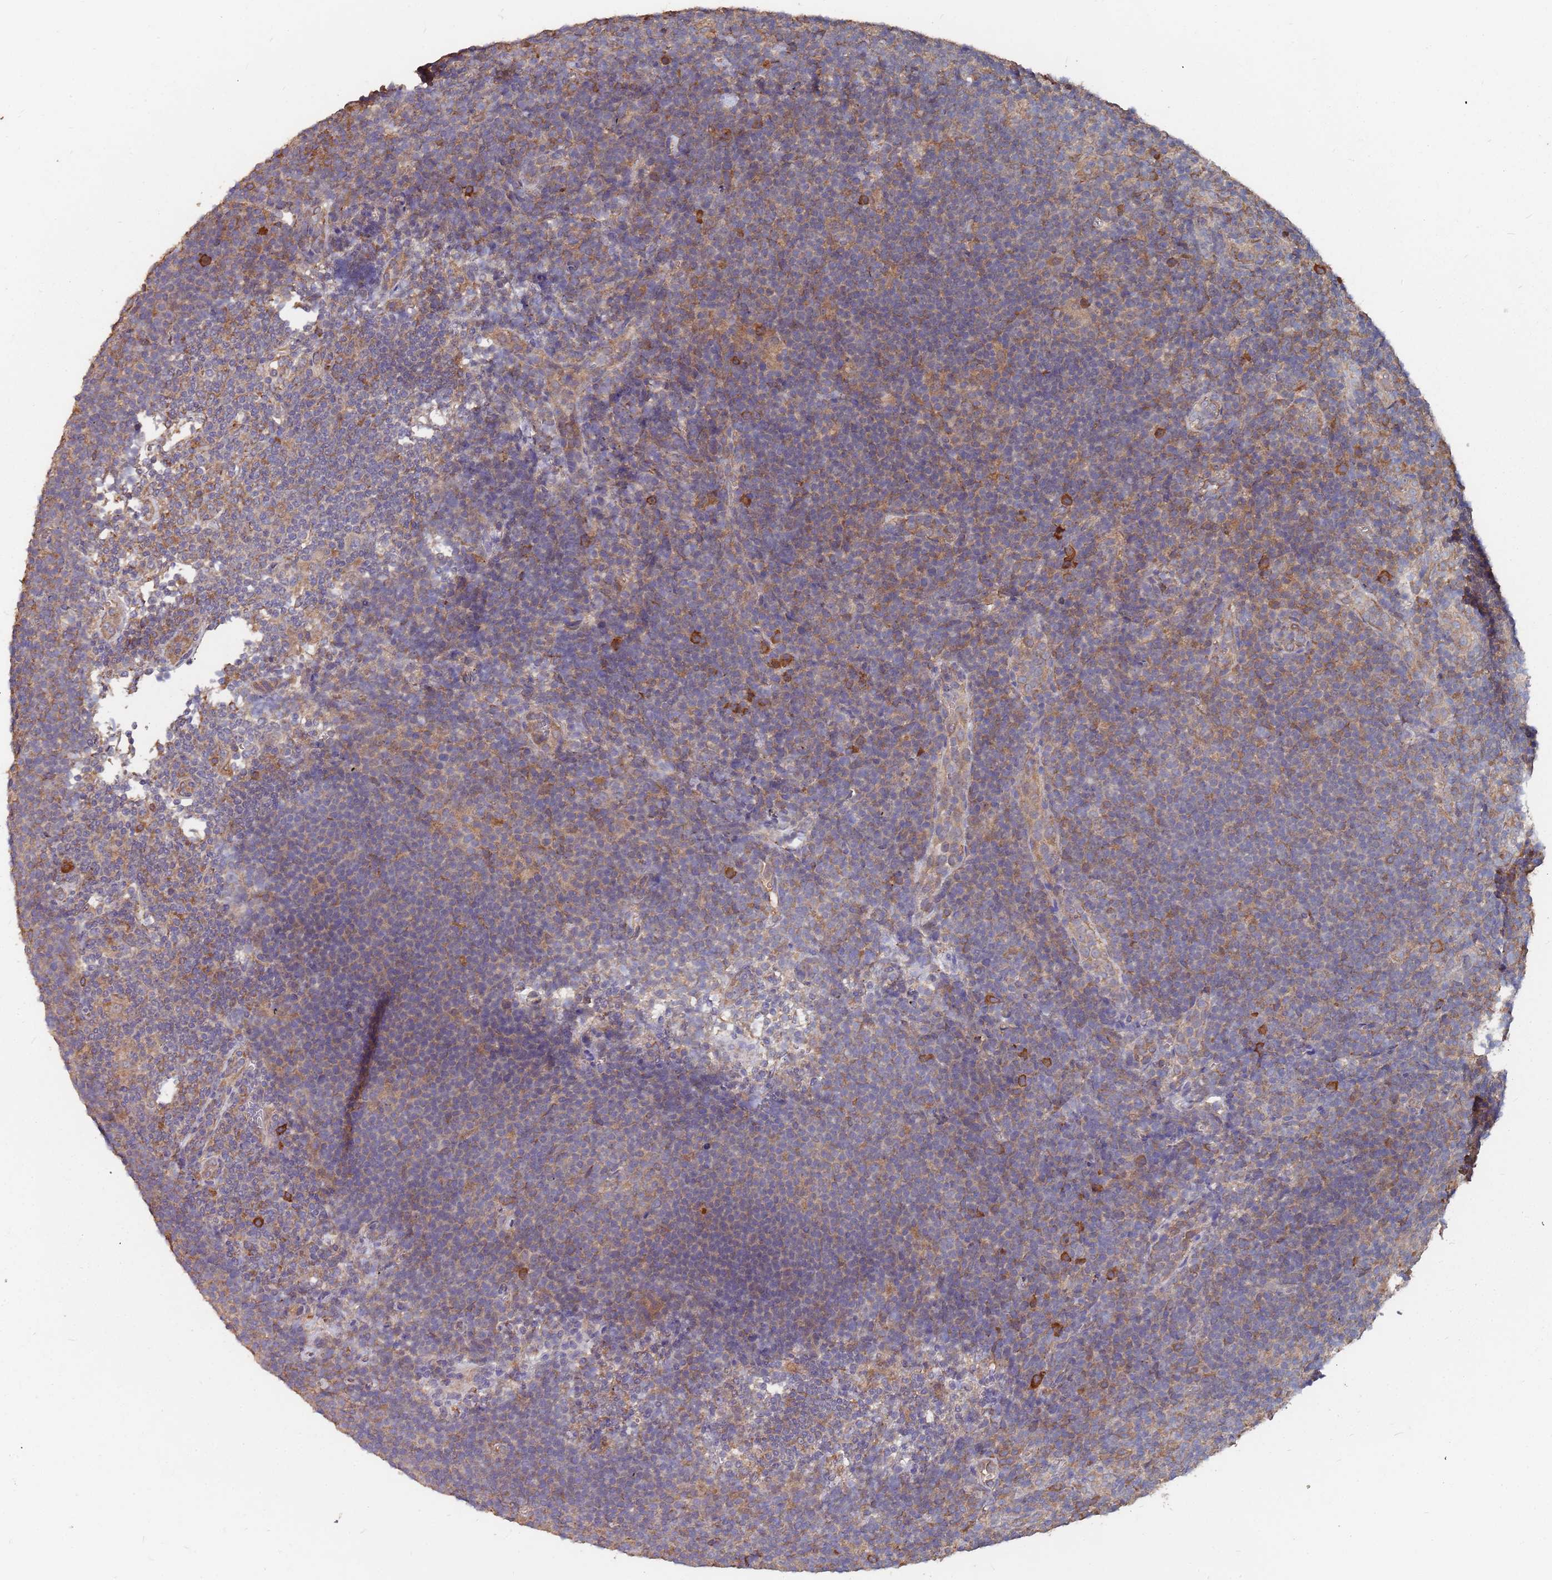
{"staining": {"intensity": "negative", "quantity": "none", "location": "none"}, "tissue": "lymphoma", "cell_type": "Tumor cells", "image_type": "cancer", "snomed": [{"axis": "morphology", "description": "Hodgkin's disease, NOS"}, {"axis": "topography", "description": "Lymph node"}], "caption": "Tumor cells show no significant protein expression in lymphoma.", "gene": "ATG5", "patient": {"sex": "female", "age": 57}}